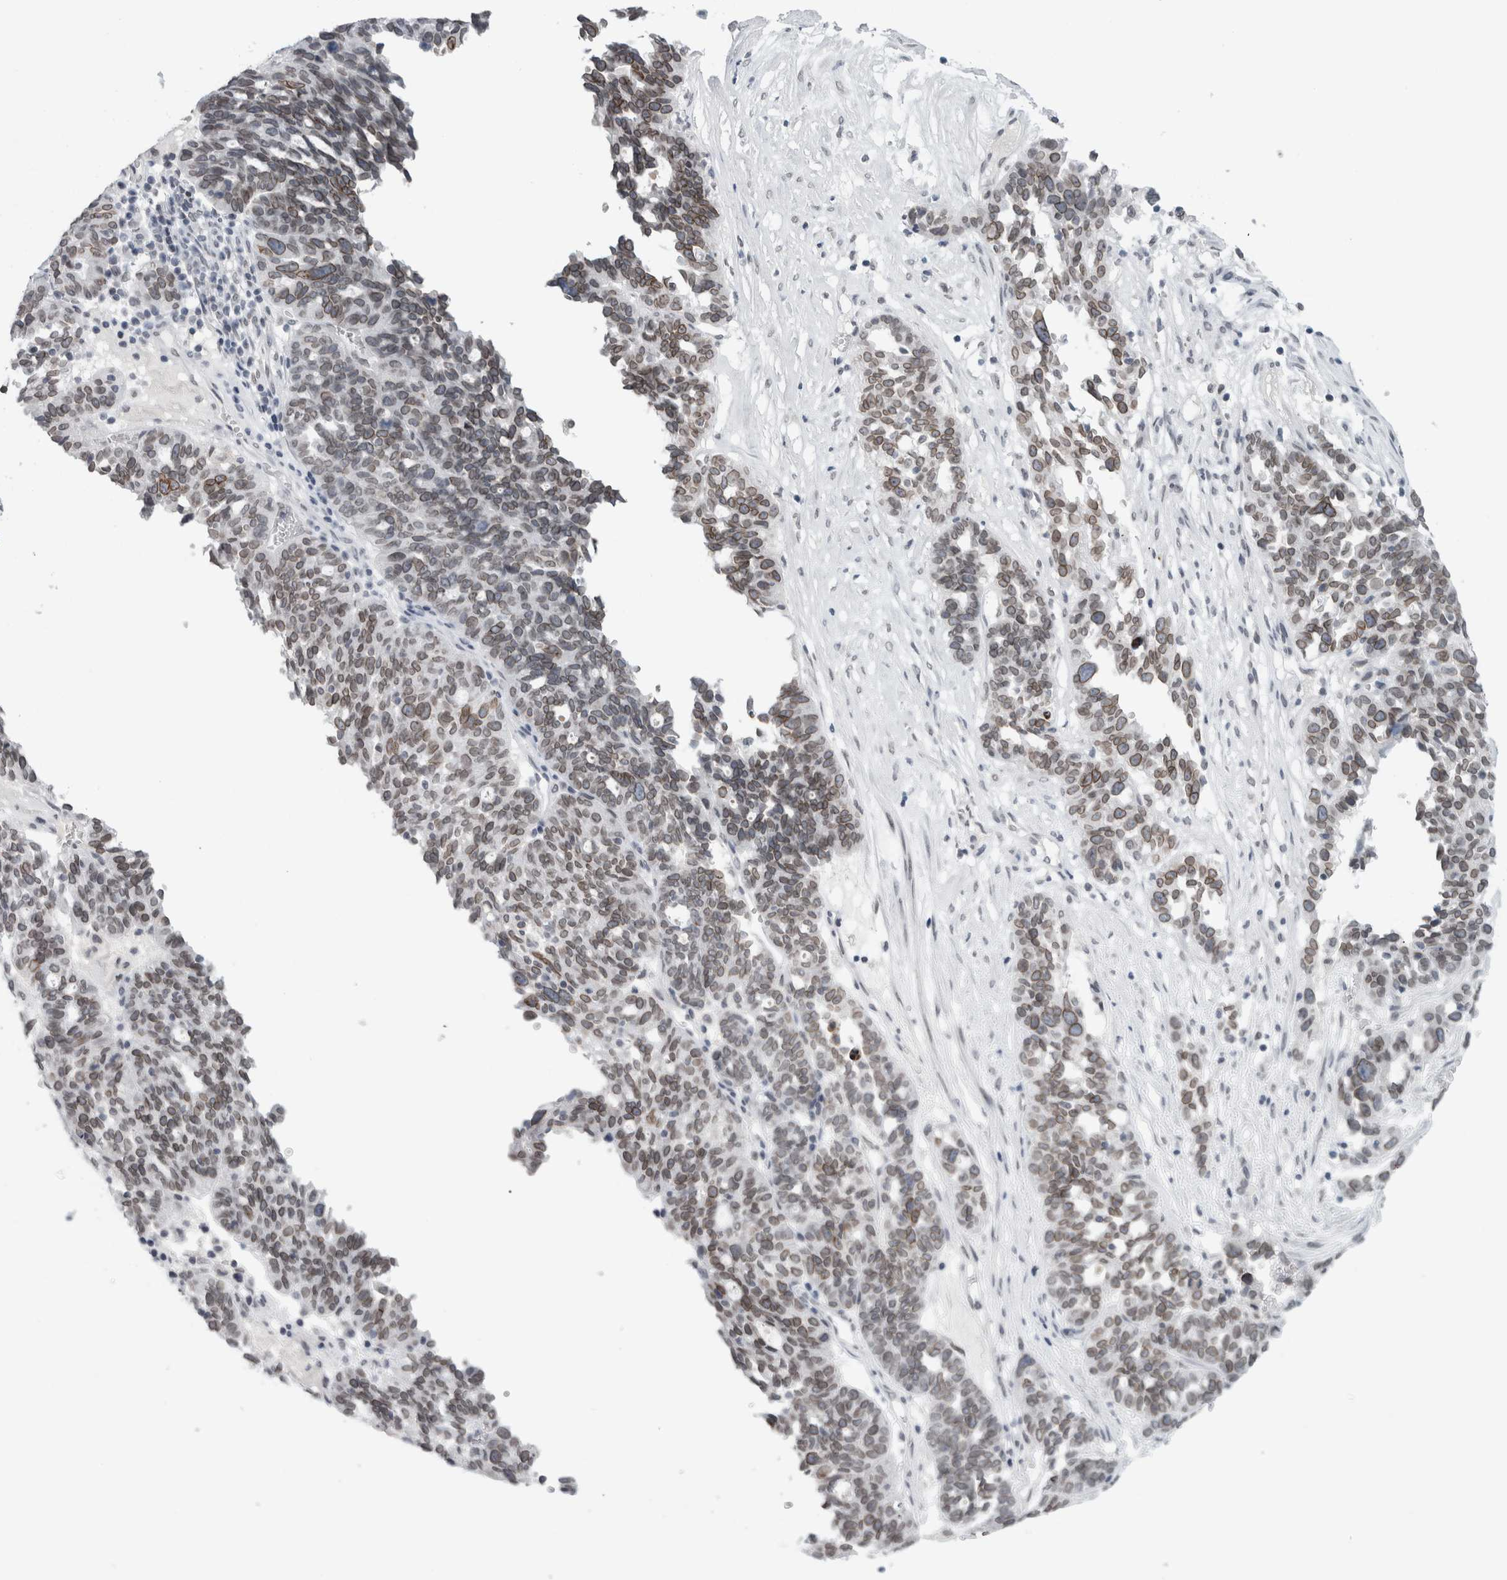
{"staining": {"intensity": "weak", "quantity": ">75%", "location": "cytoplasmic/membranous,nuclear"}, "tissue": "ovarian cancer", "cell_type": "Tumor cells", "image_type": "cancer", "snomed": [{"axis": "morphology", "description": "Cystadenocarcinoma, serous, NOS"}, {"axis": "topography", "description": "Ovary"}], "caption": "Immunohistochemistry (IHC) image of neoplastic tissue: serous cystadenocarcinoma (ovarian) stained using immunohistochemistry (IHC) shows low levels of weak protein expression localized specifically in the cytoplasmic/membranous and nuclear of tumor cells, appearing as a cytoplasmic/membranous and nuclear brown color.", "gene": "ZNF770", "patient": {"sex": "female", "age": 59}}